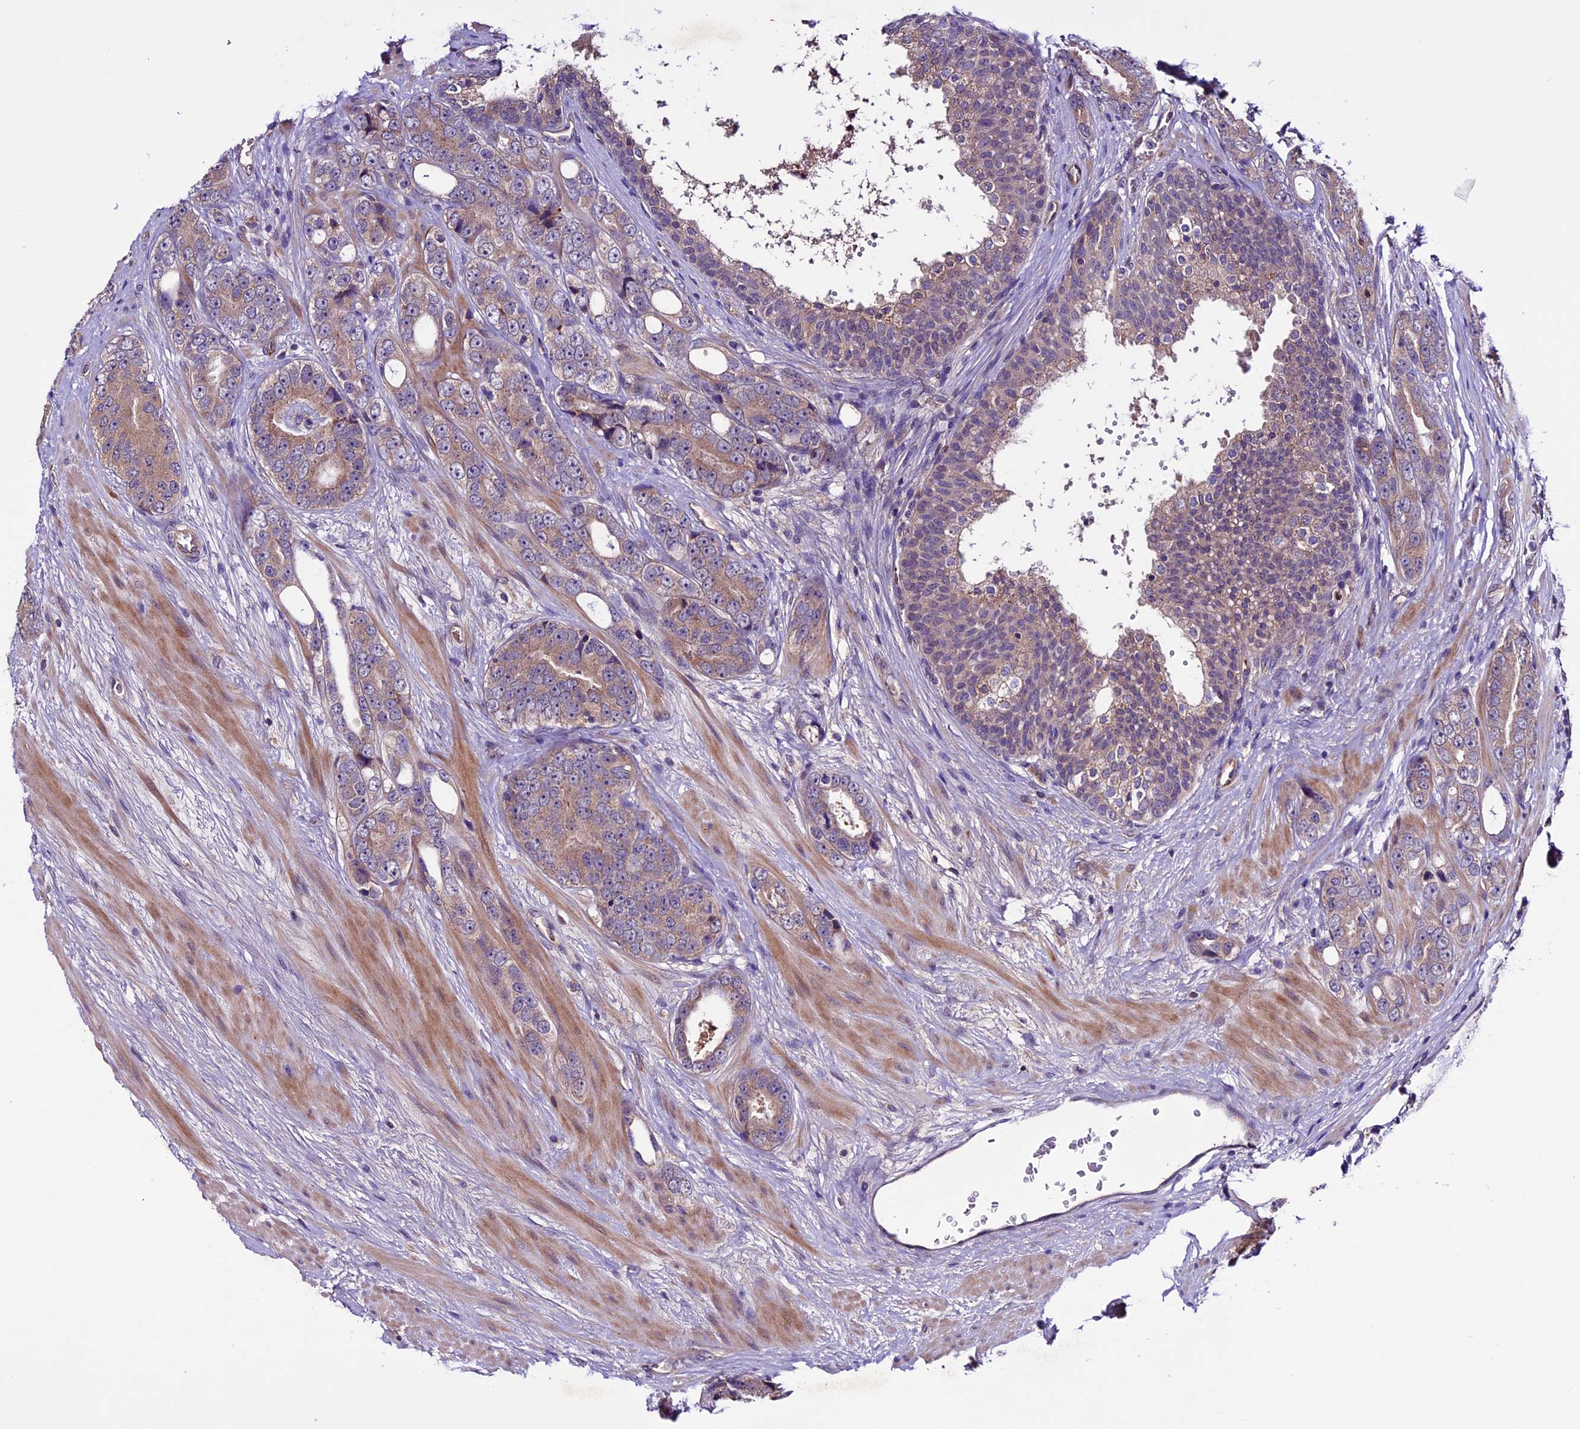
{"staining": {"intensity": "moderate", "quantity": ">75%", "location": "cytoplasmic/membranous"}, "tissue": "prostate cancer", "cell_type": "Tumor cells", "image_type": "cancer", "snomed": [{"axis": "morphology", "description": "Adenocarcinoma, High grade"}, {"axis": "topography", "description": "Prostate"}], "caption": "This is an image of immunohistochemistry (IHC) staining of prostate cancer, which shows moderate positivity in the cytoplasmic/membranous of tumor cells.", "gene": "RINL", "patient": {"sex": "male", "age": 56}}